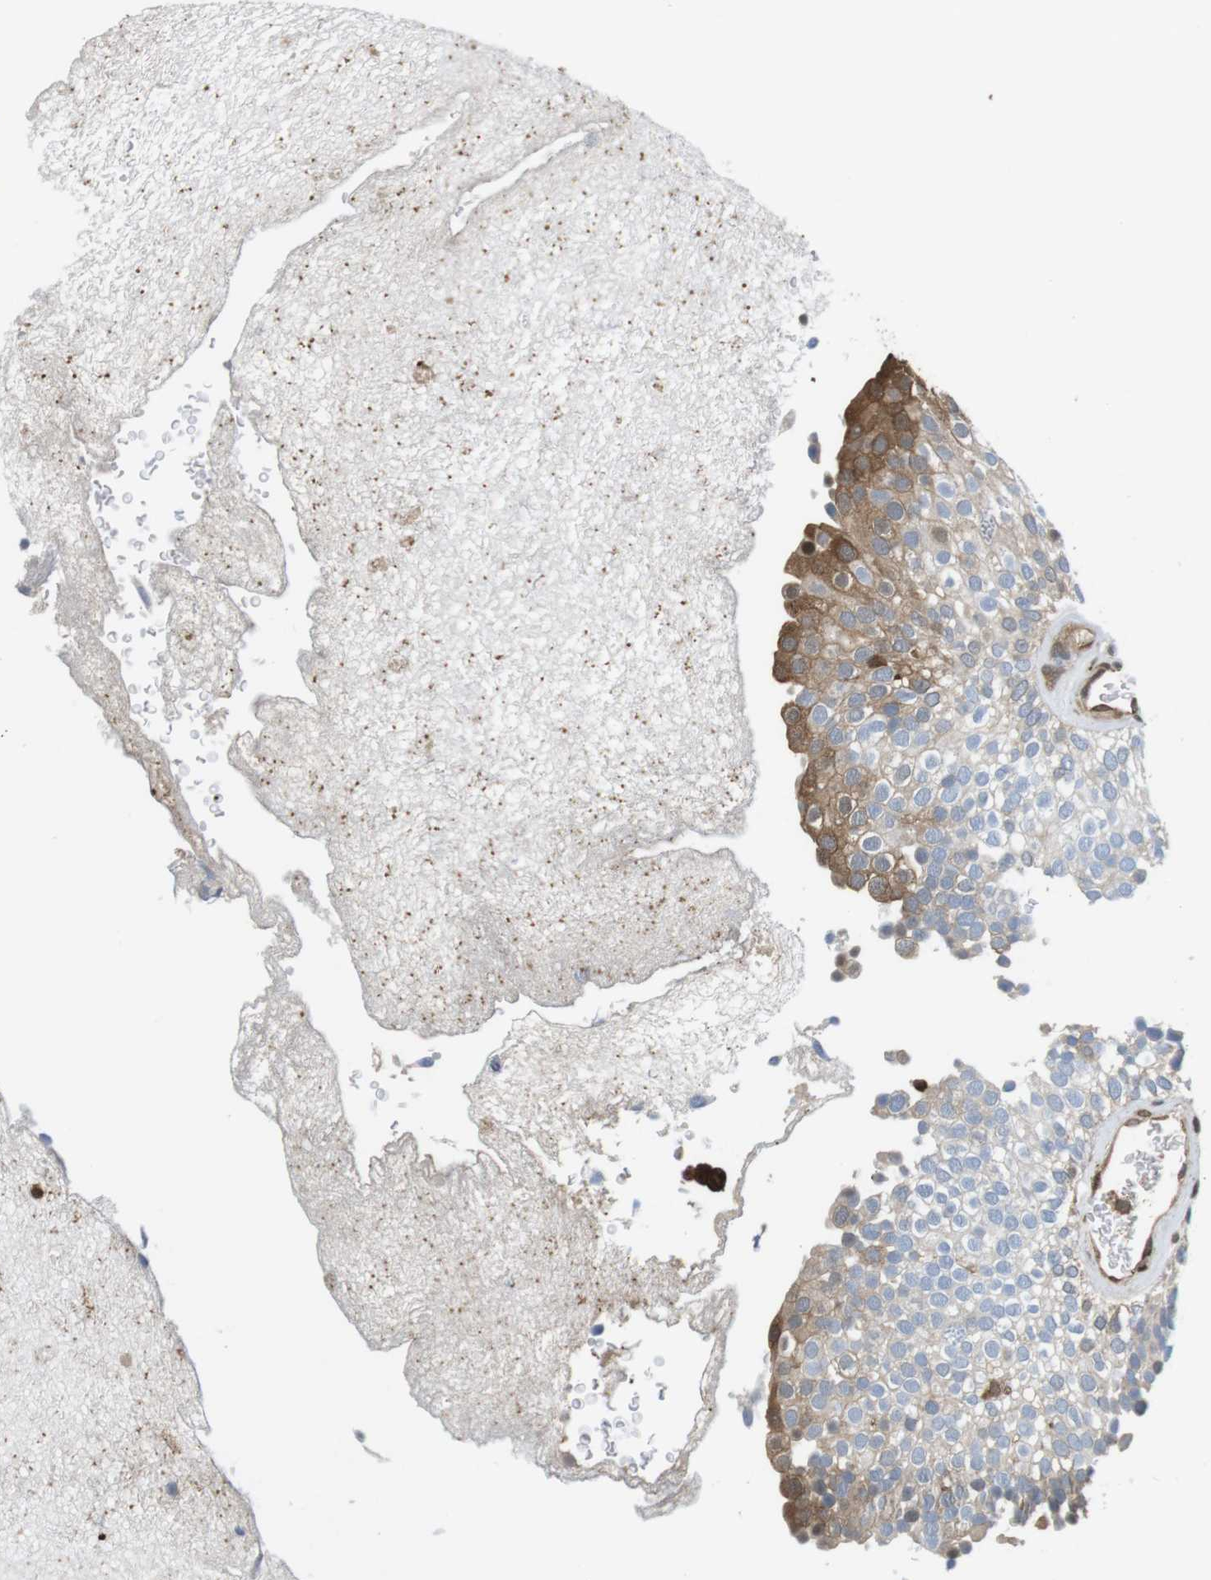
{"staining": {"intensity": "moderate", "quantity": "<25%", "location": "cytoplasmic/membranous"}, "tissue": "urothelial cancer", "cell_type": "Tumor cells", "image_type": "cancer", "snomed": [{"axis": "morphology", "description": "Urothelial carcinoma, Low grade"}, {"axis": "topography", "description": "Urinary bladder"}], "caption": "This image displays IHC staining of human urothelial carcinoma (low-grade), with low moderate cytoplasmic/membranous expression in approximately <25% of tumor cells.", "gene": "LDHA", "patient": {"sex": "male", "age": 78}}